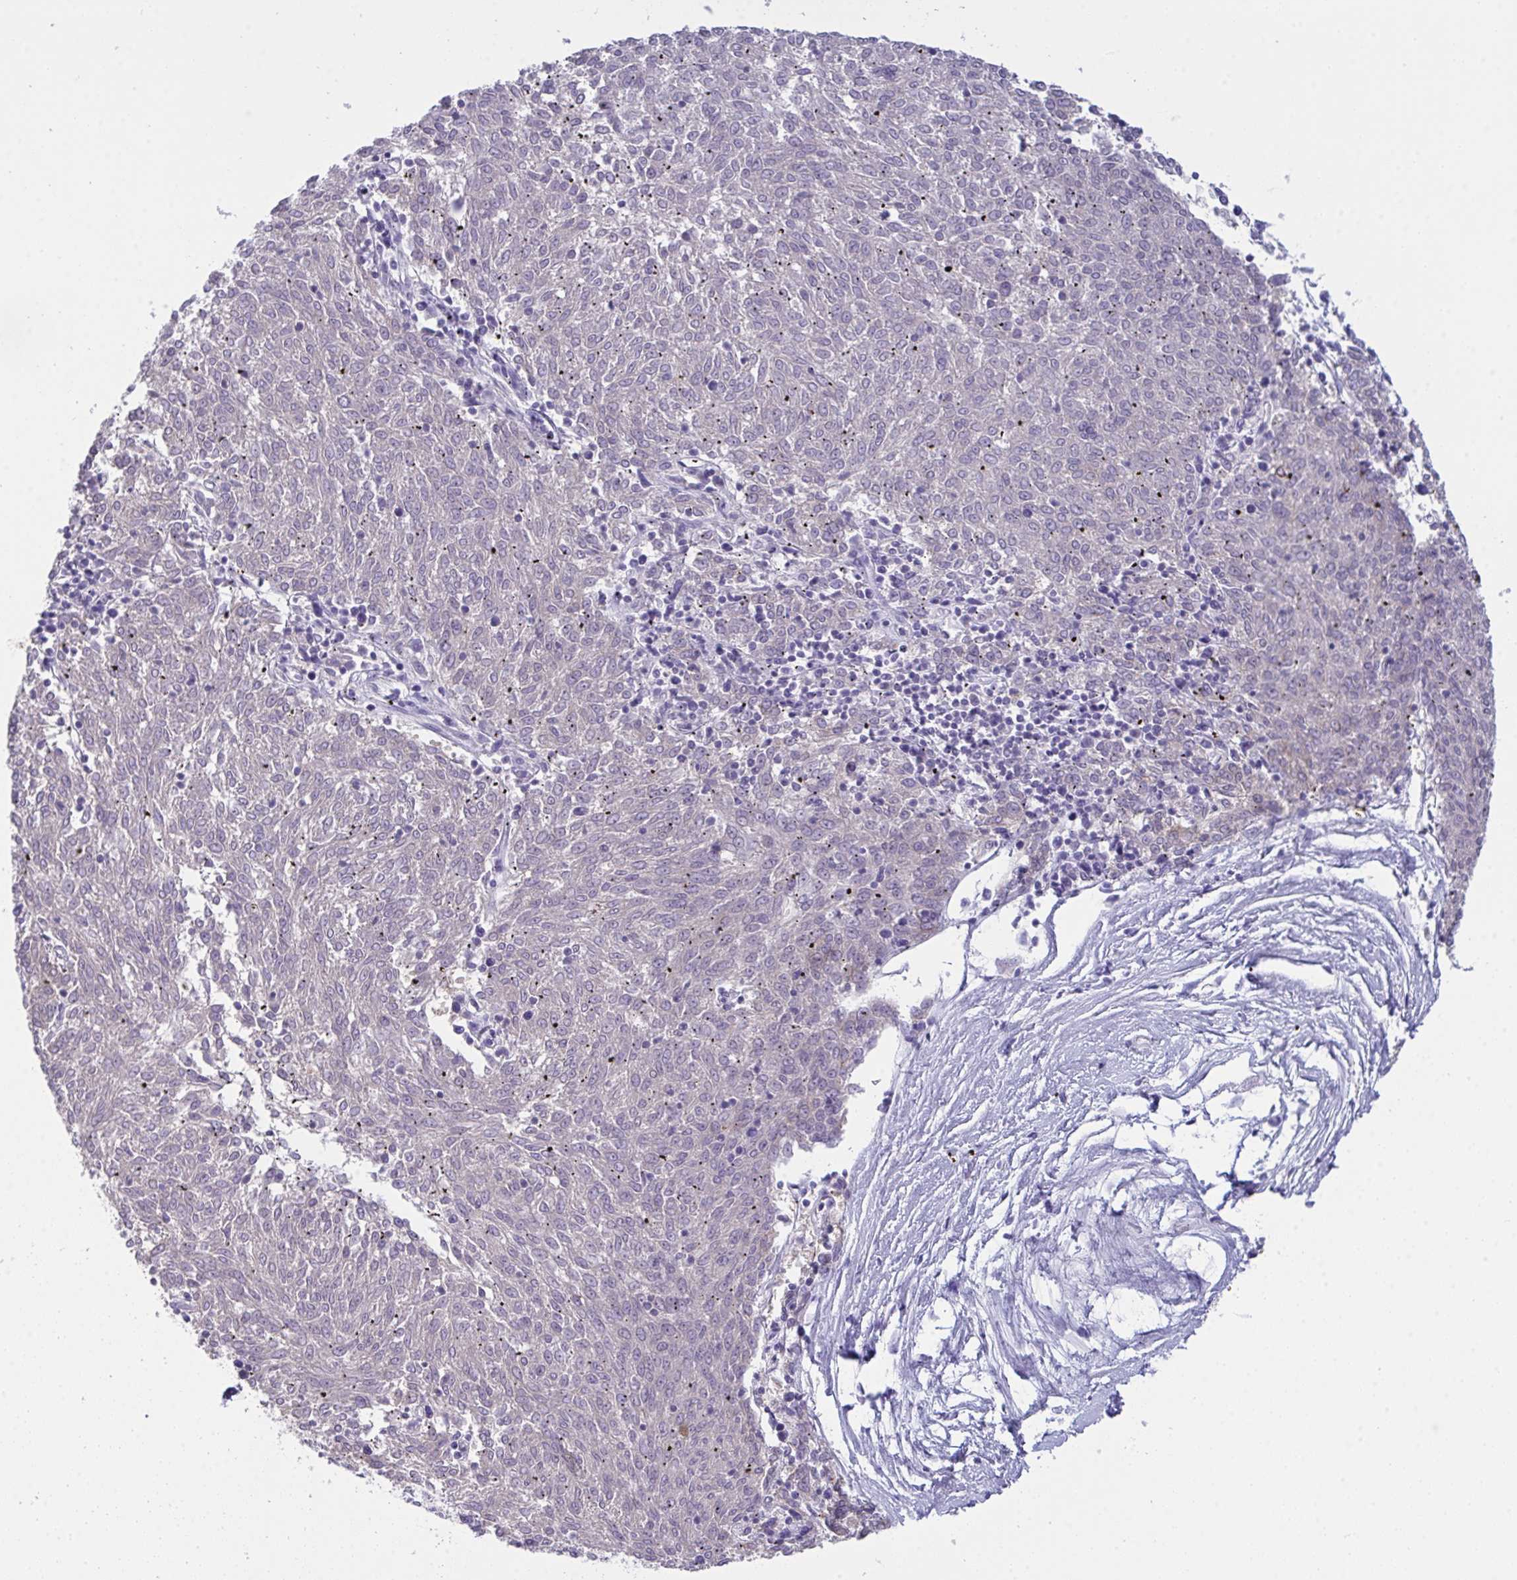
{"staining": {"intensity": "negative", "quantity": "none", "location": "none"}, "tissue": "melanoma", "cell_type": "Tumor cells", "image_type": "cancer", "snomed": [{"axis": "morphology", "description": "Malignant melanoma, NOS"}, {"axis": "topography", "description": "Skin"}], "caption": "IHC micrograph of neoplastic tissue: human melanoma stained with DAB shows no significant protein positivity in tumor cells.", "gene": "GLB1L2", "patient": {"sex": "female", "age": 72}}